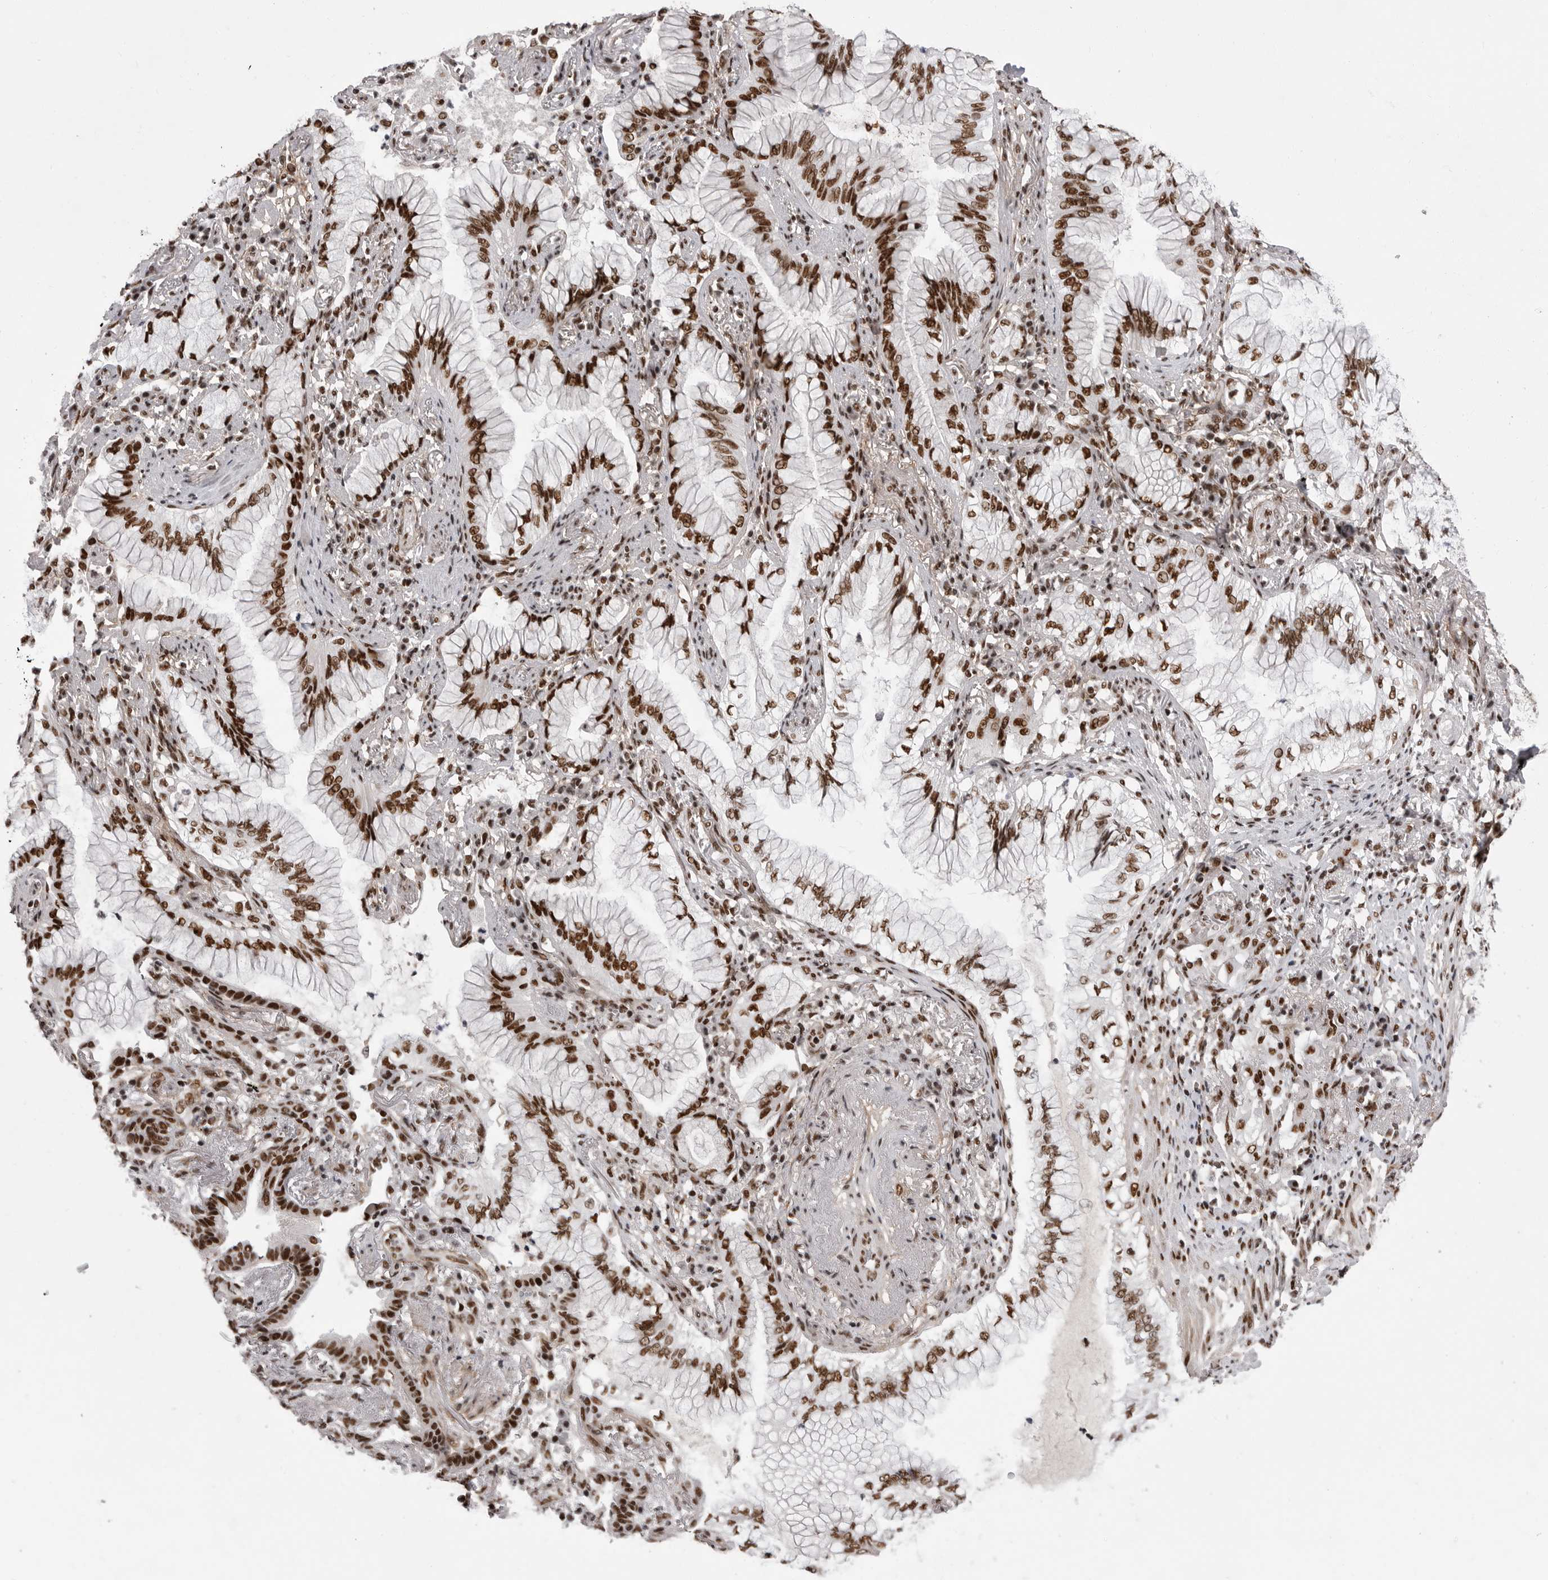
{"staining": {"intensity": "strong", "quantity": ">75%", "location": "nuclear"}, "tissue": "lung cancer", "cell_type": "Tumor cells", "image_type": "cancer", "snomed": [{"axis": "morphology", "description": "Adenocarcinoma, NOS"}, {"axis": "topography", "description": "Lung"}], "caption": "This image shows IHC staining of human adenocarcinoma (lung), with high strong nuclear expression in approximately >75% of tumor cells.", "gene": "PPP1R8", "patient": {"sex": "female", "age": 70}}